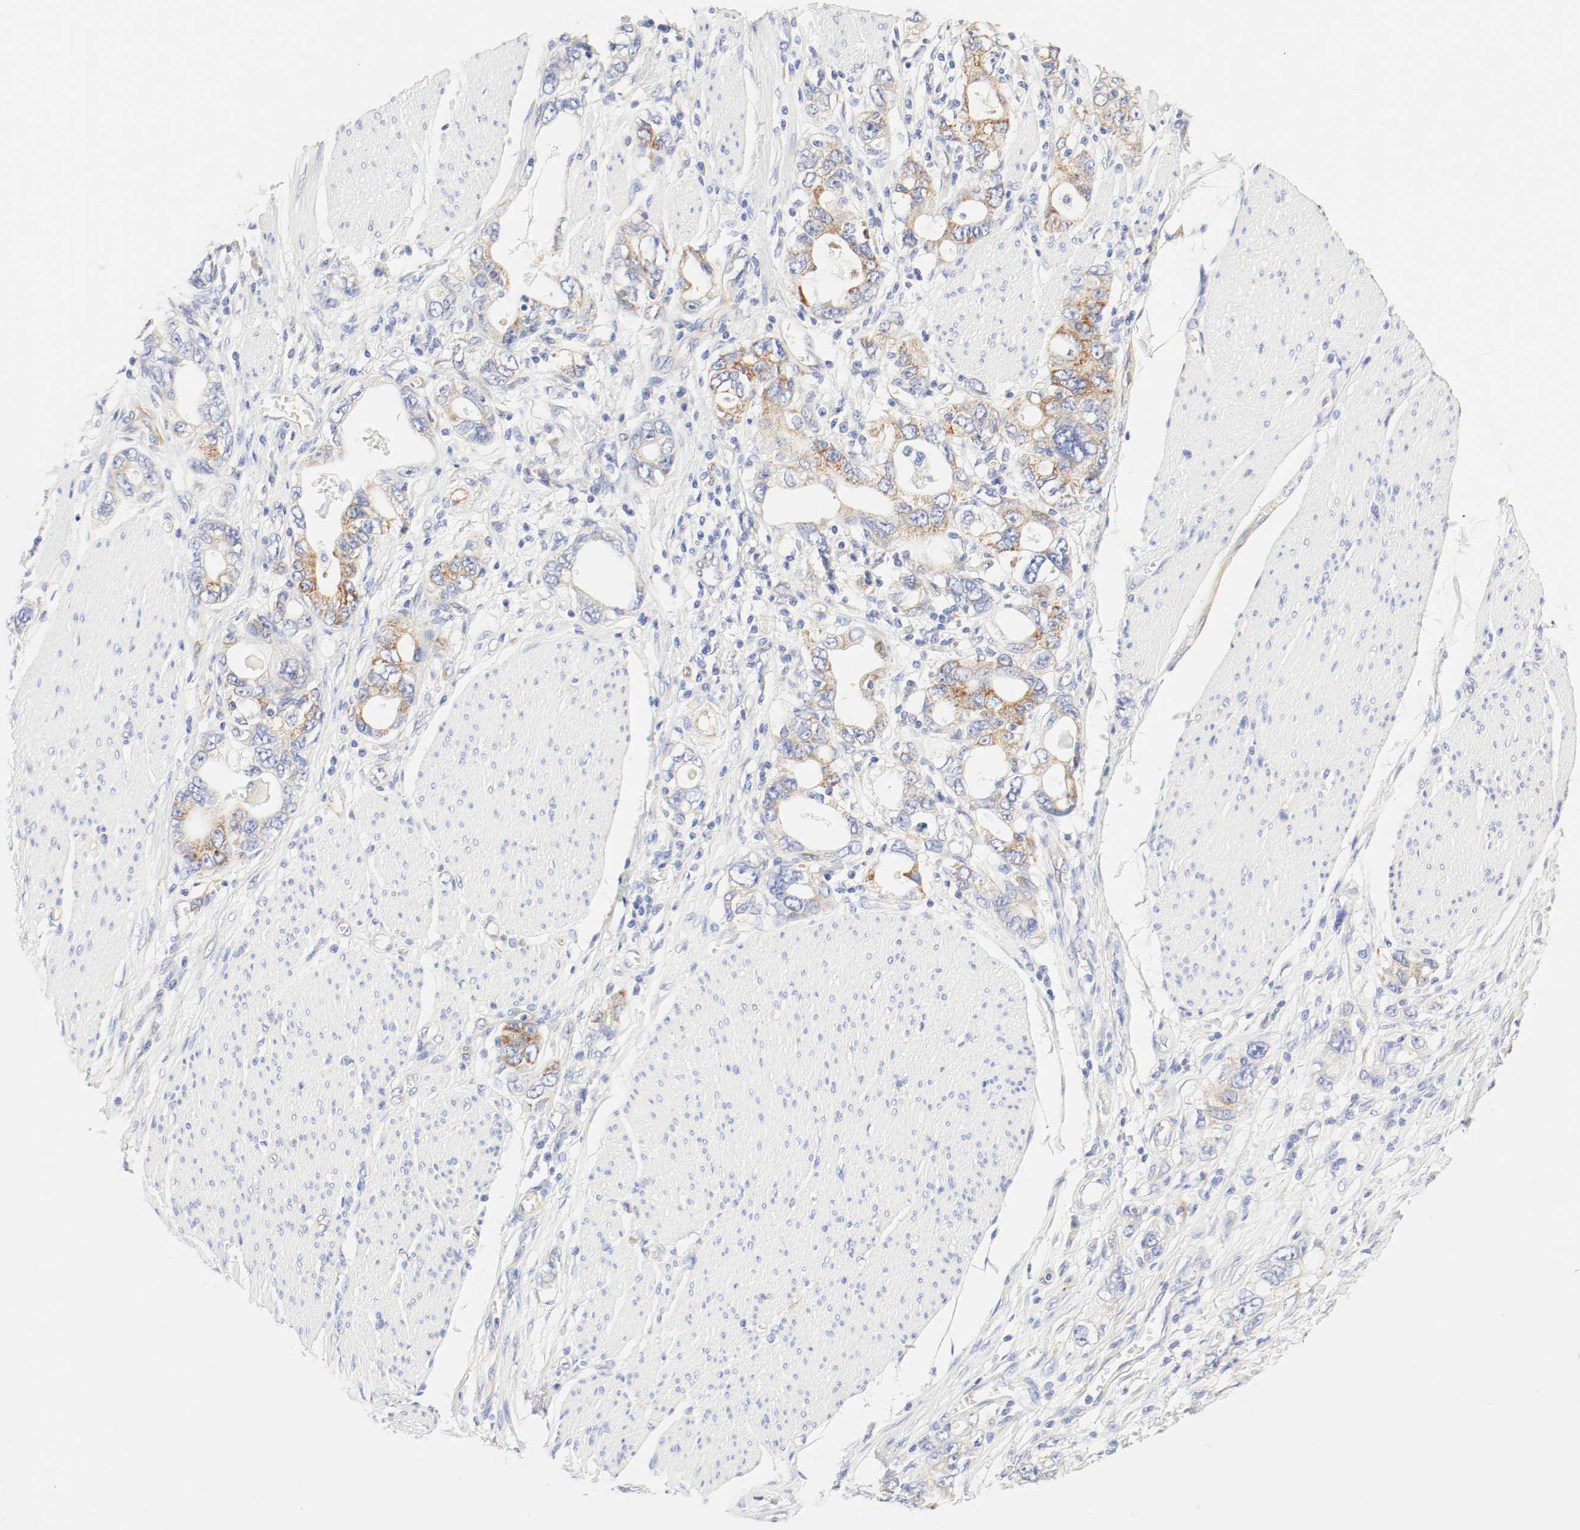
{"staining": {"intensity": "moderate", "quantity": ">75%", "location": "cytoplasmic/membranous"}, "tissue": "stomach cancer", "cell_type": "Tumor cells", "image_type": "cancer", "snomed": [{"axis": "morphology", "description": "Adenocarcinoma, NOS"}, {"axis": "topography", "description": "Stomach, lower"}], "caption": "Protein analysis of stomach cancer (adenocarcinoma) tissue shows moderate cytoplasmic/membranous expression in approximately >75% of tumor cells.", "gene": "GIT1", "patient": {"sex": "female", "age": 93}}